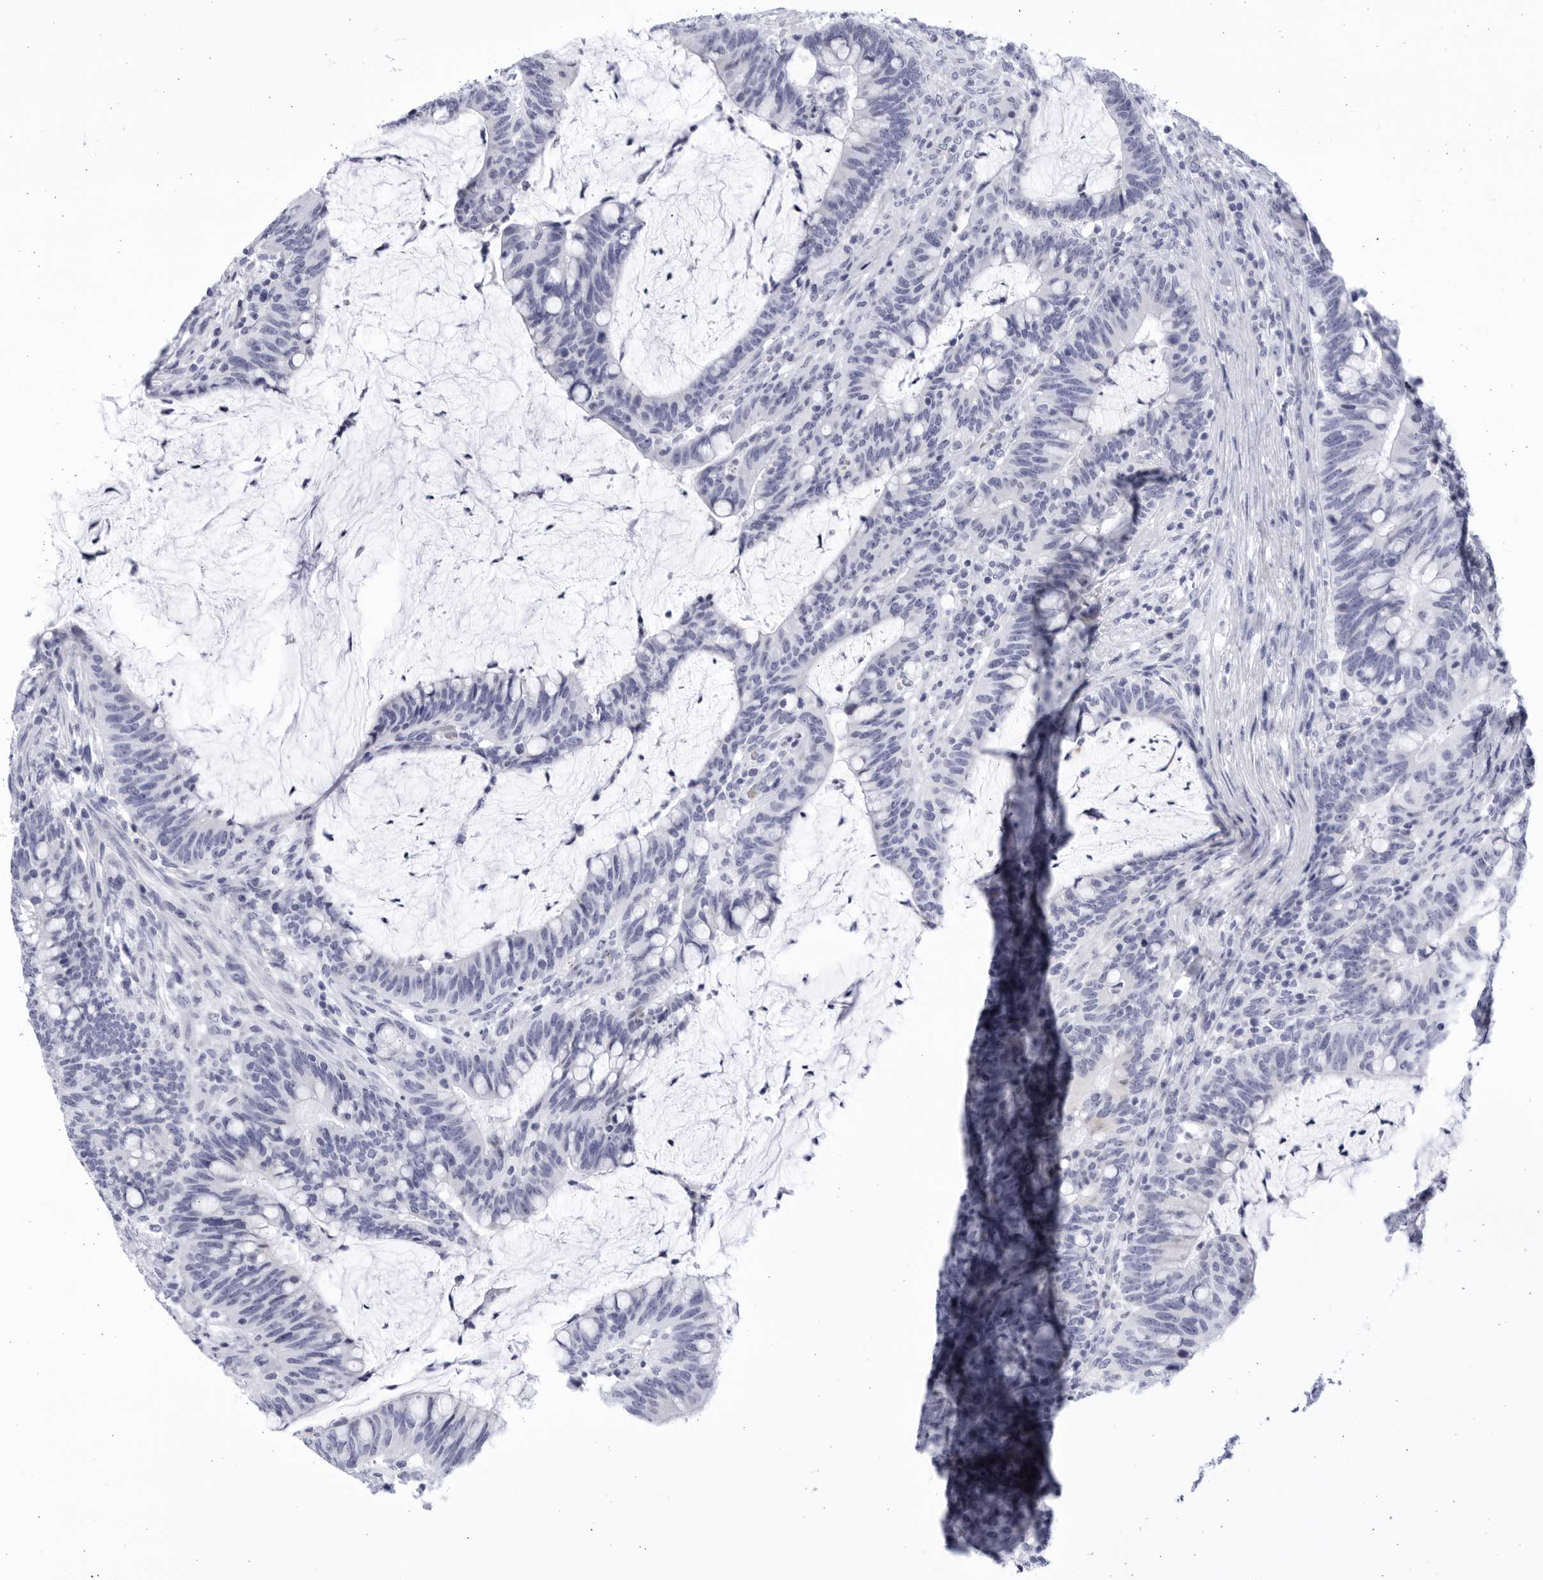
{"staining": {"intensity": "negative", "quantity": "none", "location": "none"}, "tissue": "colorectal cancer", "cell_type": "Tumor cells", "image_type": "cancer", "snomed": [{"axis": "morphology", "description": "Adenocarcinoma, NOS"}, {"axis": "topography", "description": "Colon"}], "caption": "Tumor cells show no significant protein positivity in colorectal cancer (adenocarcinoma).", "gene": "CCDC181", "patient": {"sex": "female", "age": 66}}